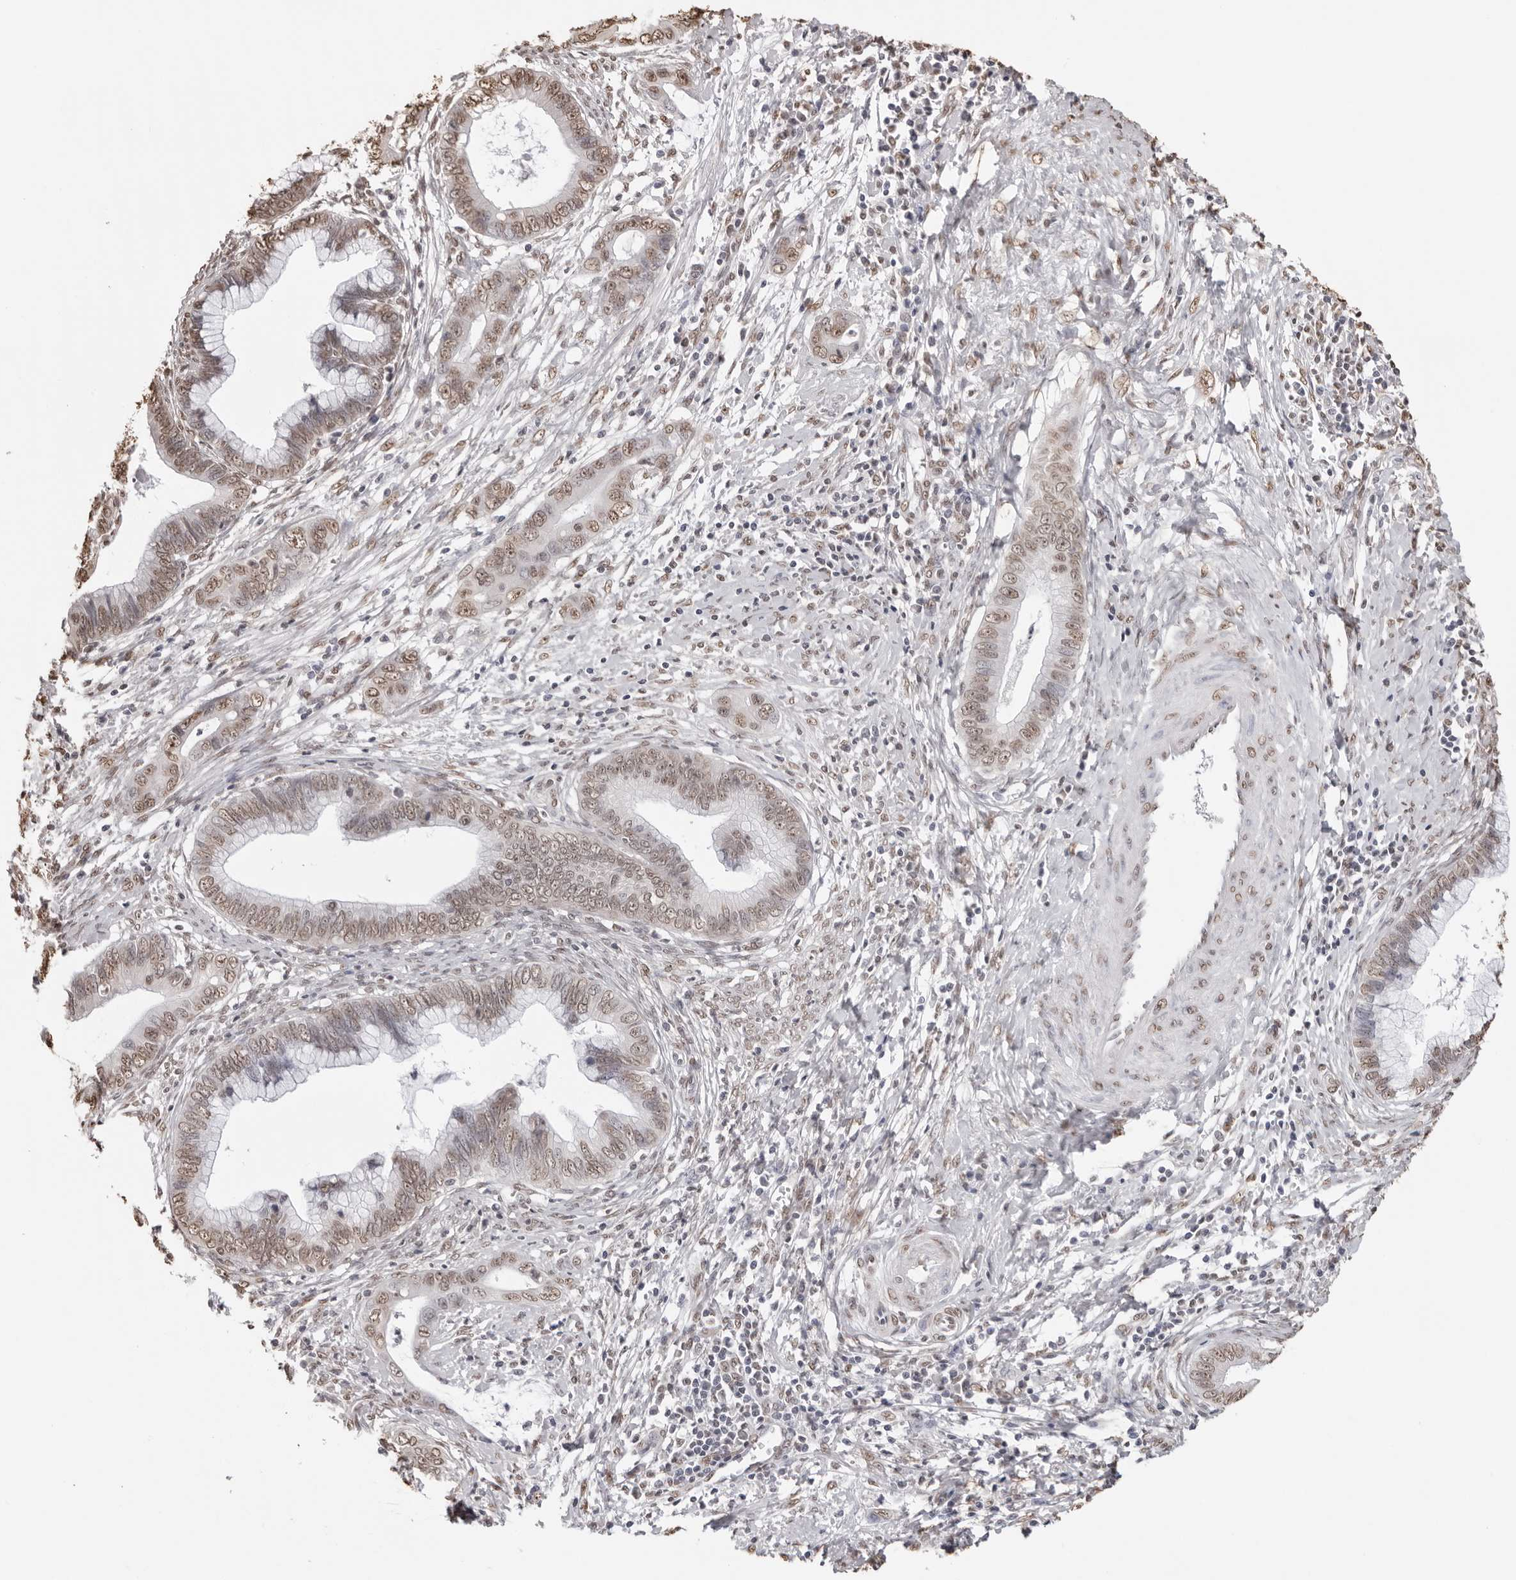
{"staining": {"intensity": "weak", "quantity": ">75%", "location": "nuclear"}, "tissue": "cervical cancer", "cell_type": "Tumor cells", "image_type": "cancer", "snomed": [{"axis": "morphology", "description": "Adenocarcinoma, NOS"}, {"axis": "topography", "description": "Cervix"}], "caption": "Tumor cells display weak nuclear positivity in approximately >75% of cells in cervical cancer (adenocarcinoma). Nuclei are stained in blue.", "gene": "OLIG3", "patient": {"sex": "female", "age": 44}}